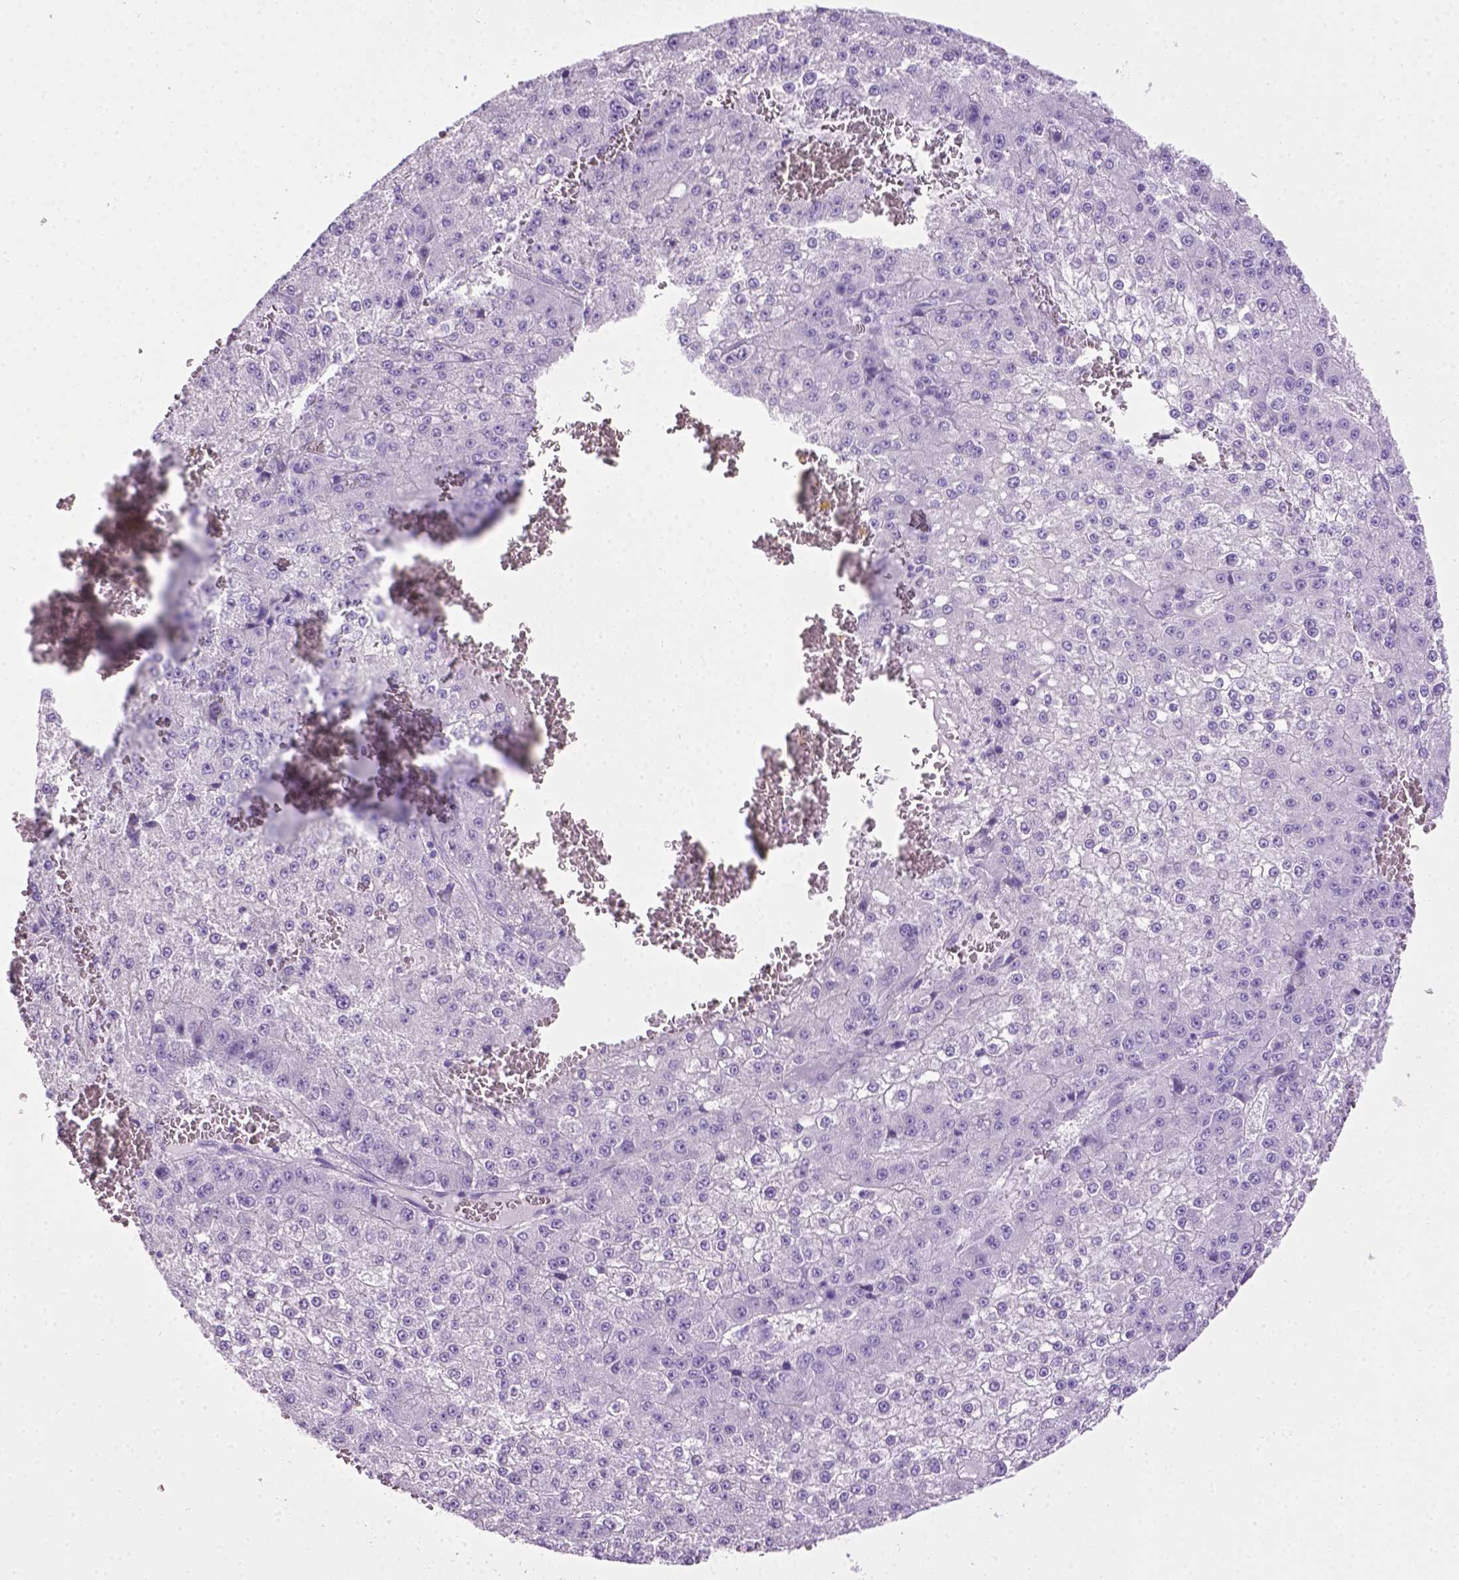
{"staining": {"intensity": "negative", "quantity": "none", "location": "none"}, "tissue": "liver cancer", "cell_type": "Tumor cells", "image_type": "cancer", "snomed": [{"axis": "morphology", "description": "Carcinoma, Hepatocellular, NOS"}, {"axis": "topography", "description": "Liver"}], "caption": "Liver cancer was stained to show a protein in brown. There is no significant expression in tumor cells.", "gene": "LELP1", "patient": {"sex": "female", "age": 73}}